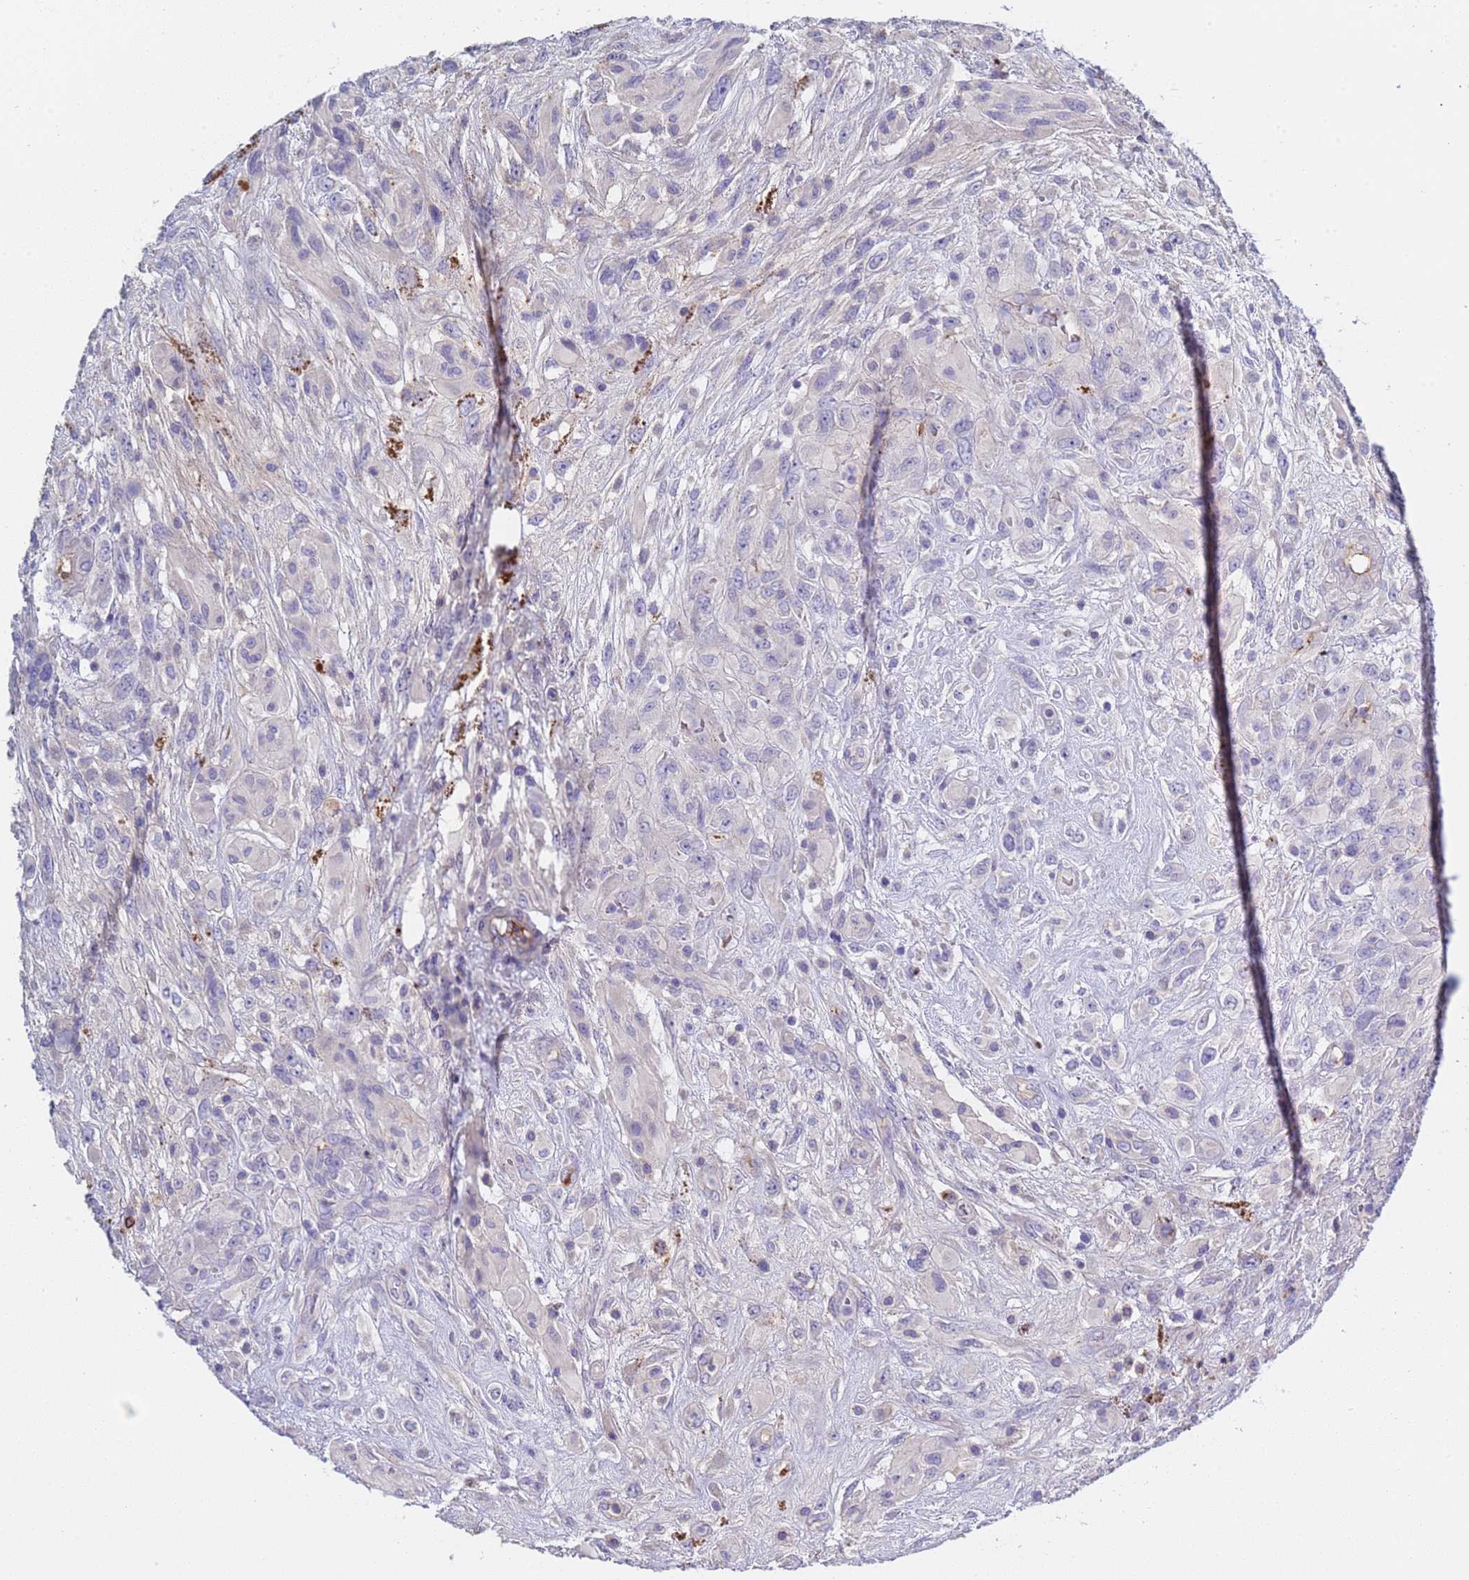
{"staining": {"intensity": "negative", "quantity": "none", "location": "none"}, "tissue": "glioma", "cell_type": "Tumor cells", "image_type": "cancer", "snomed": [{"axis": "morphology", "description": "Glioma, malignant, High grade"}, {"axis": "topography", "description": "Brain"}], "caption": "IHC histopathology image of malignant glioma (high-grade) stained for a protein (brown), which exhibits no staining in tumor cells.", "gene": "C4orf46", "patient": {"sex": "male", "age": 61}}